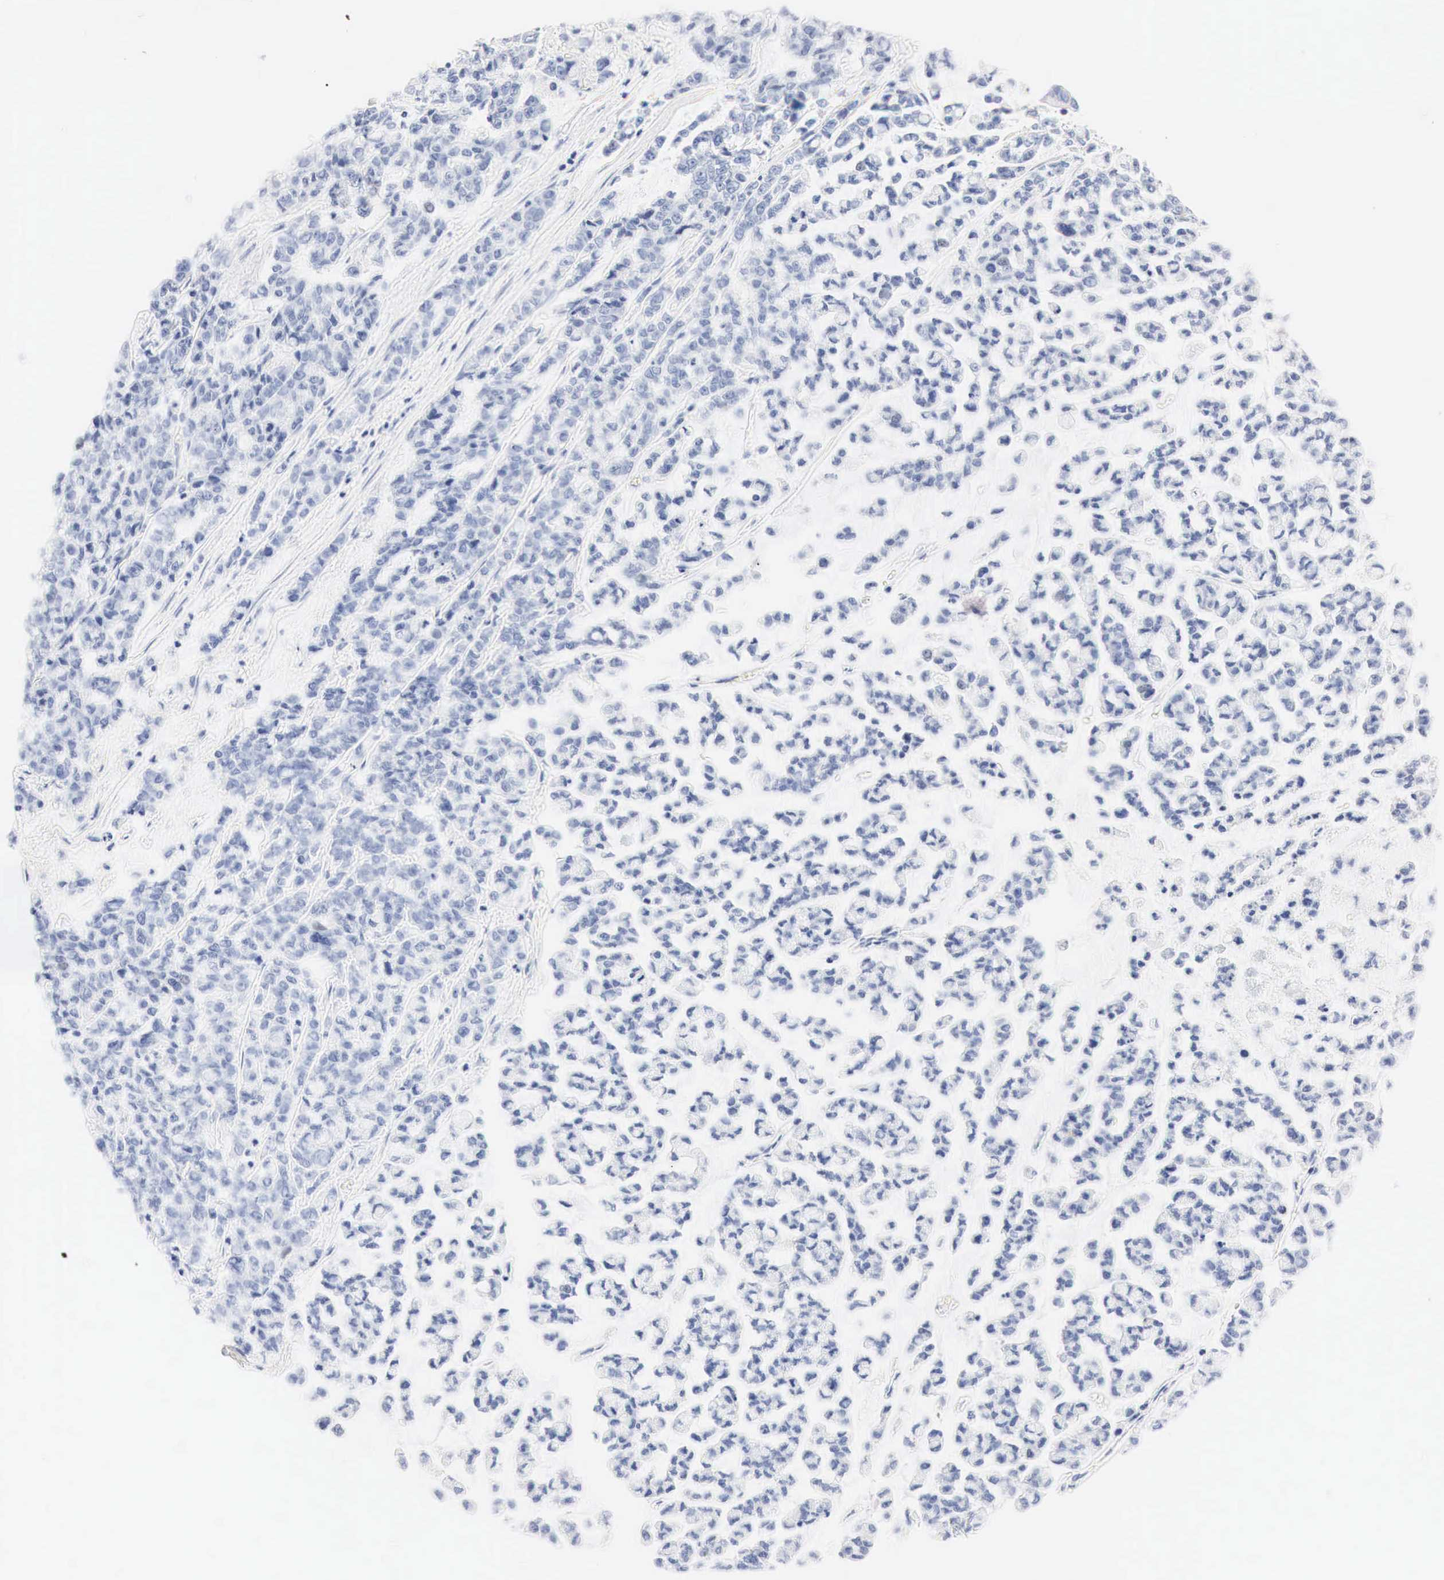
{"staining": {"intensity": "negative", "quantity": "none", "location": "none"}, "tissue": "liver cancer", "cell_type": "Tumor cells", "image_type": "cancer", "snomed": [{"axis": "morphology", "description": "Carcinoma, metastatic, NOS"}, {"axis": "topography", "description": "Liver"}], "caption": "A histopathology image of human liver cancer (metastatic carcinoma) is negative for staining in tumor cells.", "gene": "NKX2-1", "patient": {"sex": "female", "age": 58}}